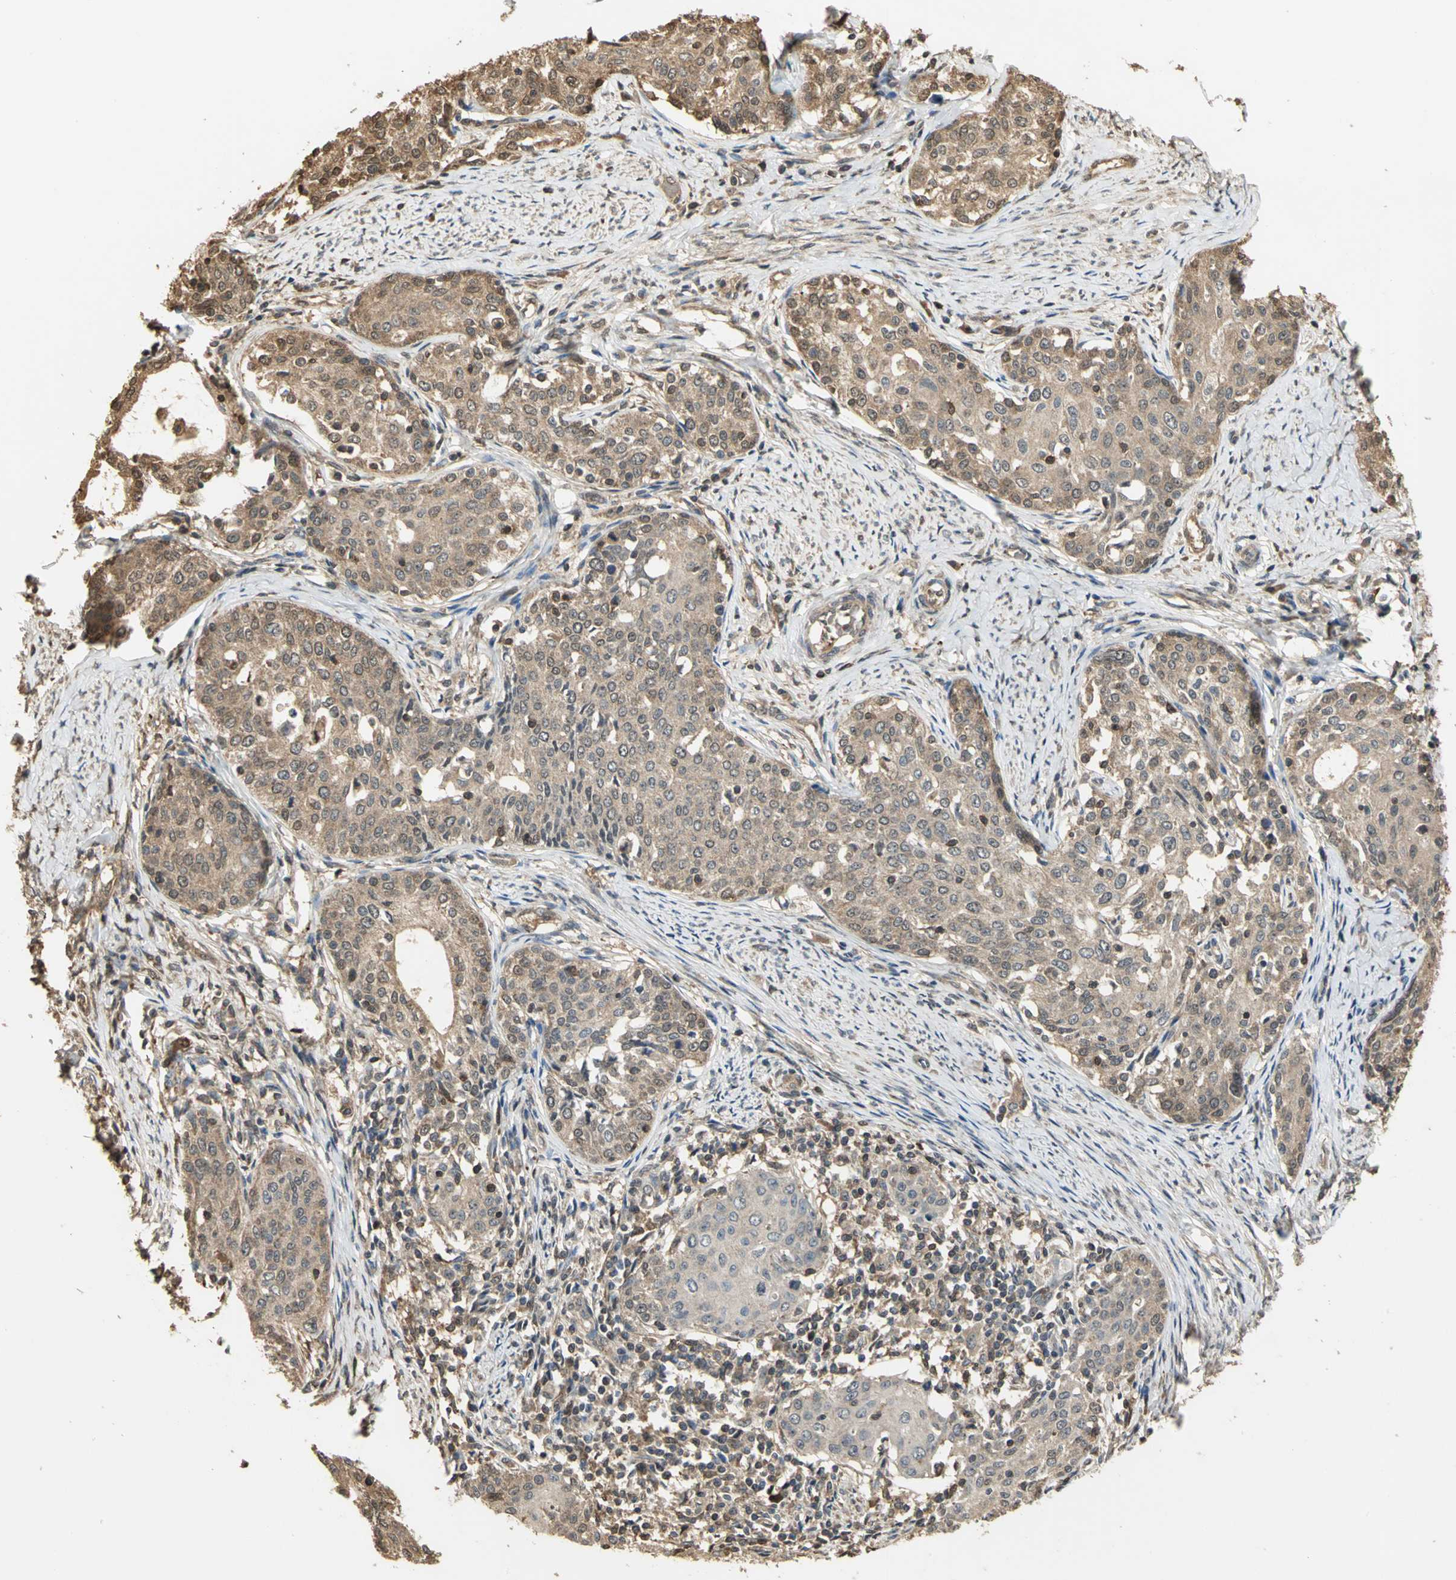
{"staining": {"intensity": "moderate", "quantity": ">75%", "location": "cytoplasmic/membranous,nuclear"}, "tissue": "cervical cancer", "cell_type": "Tumor cells", "image_type": "cancer", "snomed": [{"axis": "morphology", "description": "Squamous cell carcinoma, NOS"}, {"axis": "morphology", "description": "Adenocarcinoma, NOS"}, {"axis": "topography", "description": "Cervix"}], "caption": "IHC photomicrograph of cervical cancer (adenocarcinoma) stained for a protein (brown), which shows medium levels of moderate cytoplasmic/membranous and nuclear staining in about >75% of tumor cells.", "gene": "PARK7", "patient": {"sex": "female", "age": 52}}